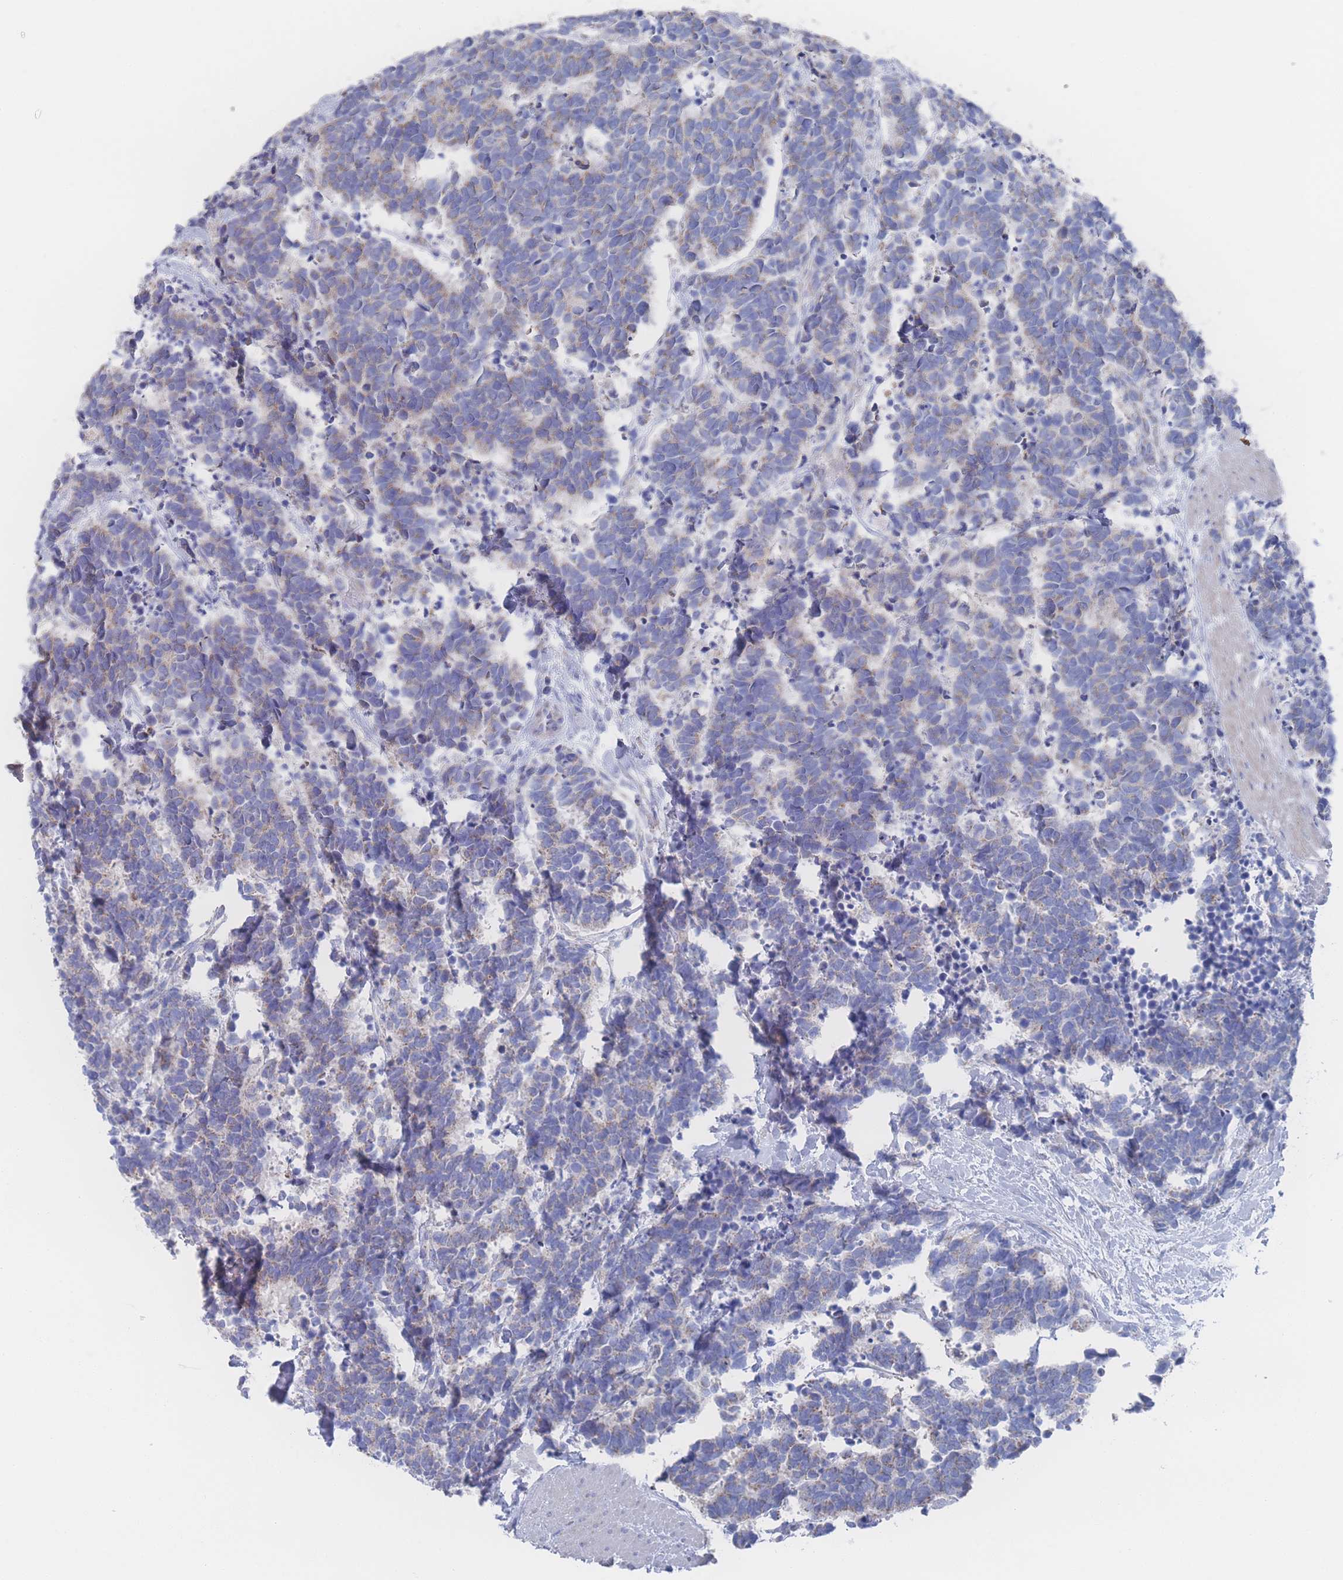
{"staining": {"intensity": "weak", "quantity": "25%-75%", "location": "cytoplasmic/membranous"}, "tissue": "carcinoid", "cell_type": "Tumor cells", "image_type": "cancer", "snomed": [{"axis": "morphology", "description": "Carcinoma, NOS"}, {"axis": "morphology", "description": "Carcinoid, malignant, NOS"}, {"axis": "topography", "description": "Prostate"}], "caption": "A low amount of weak cytoplasmic/membranous staining is seen in about 25%-75% of tumor cells in carcinoid tissue. (IHC, brightfield microscopy, high magnification).", "gene": "SNPH", "patient": {"sex": "male", "age": 57}}